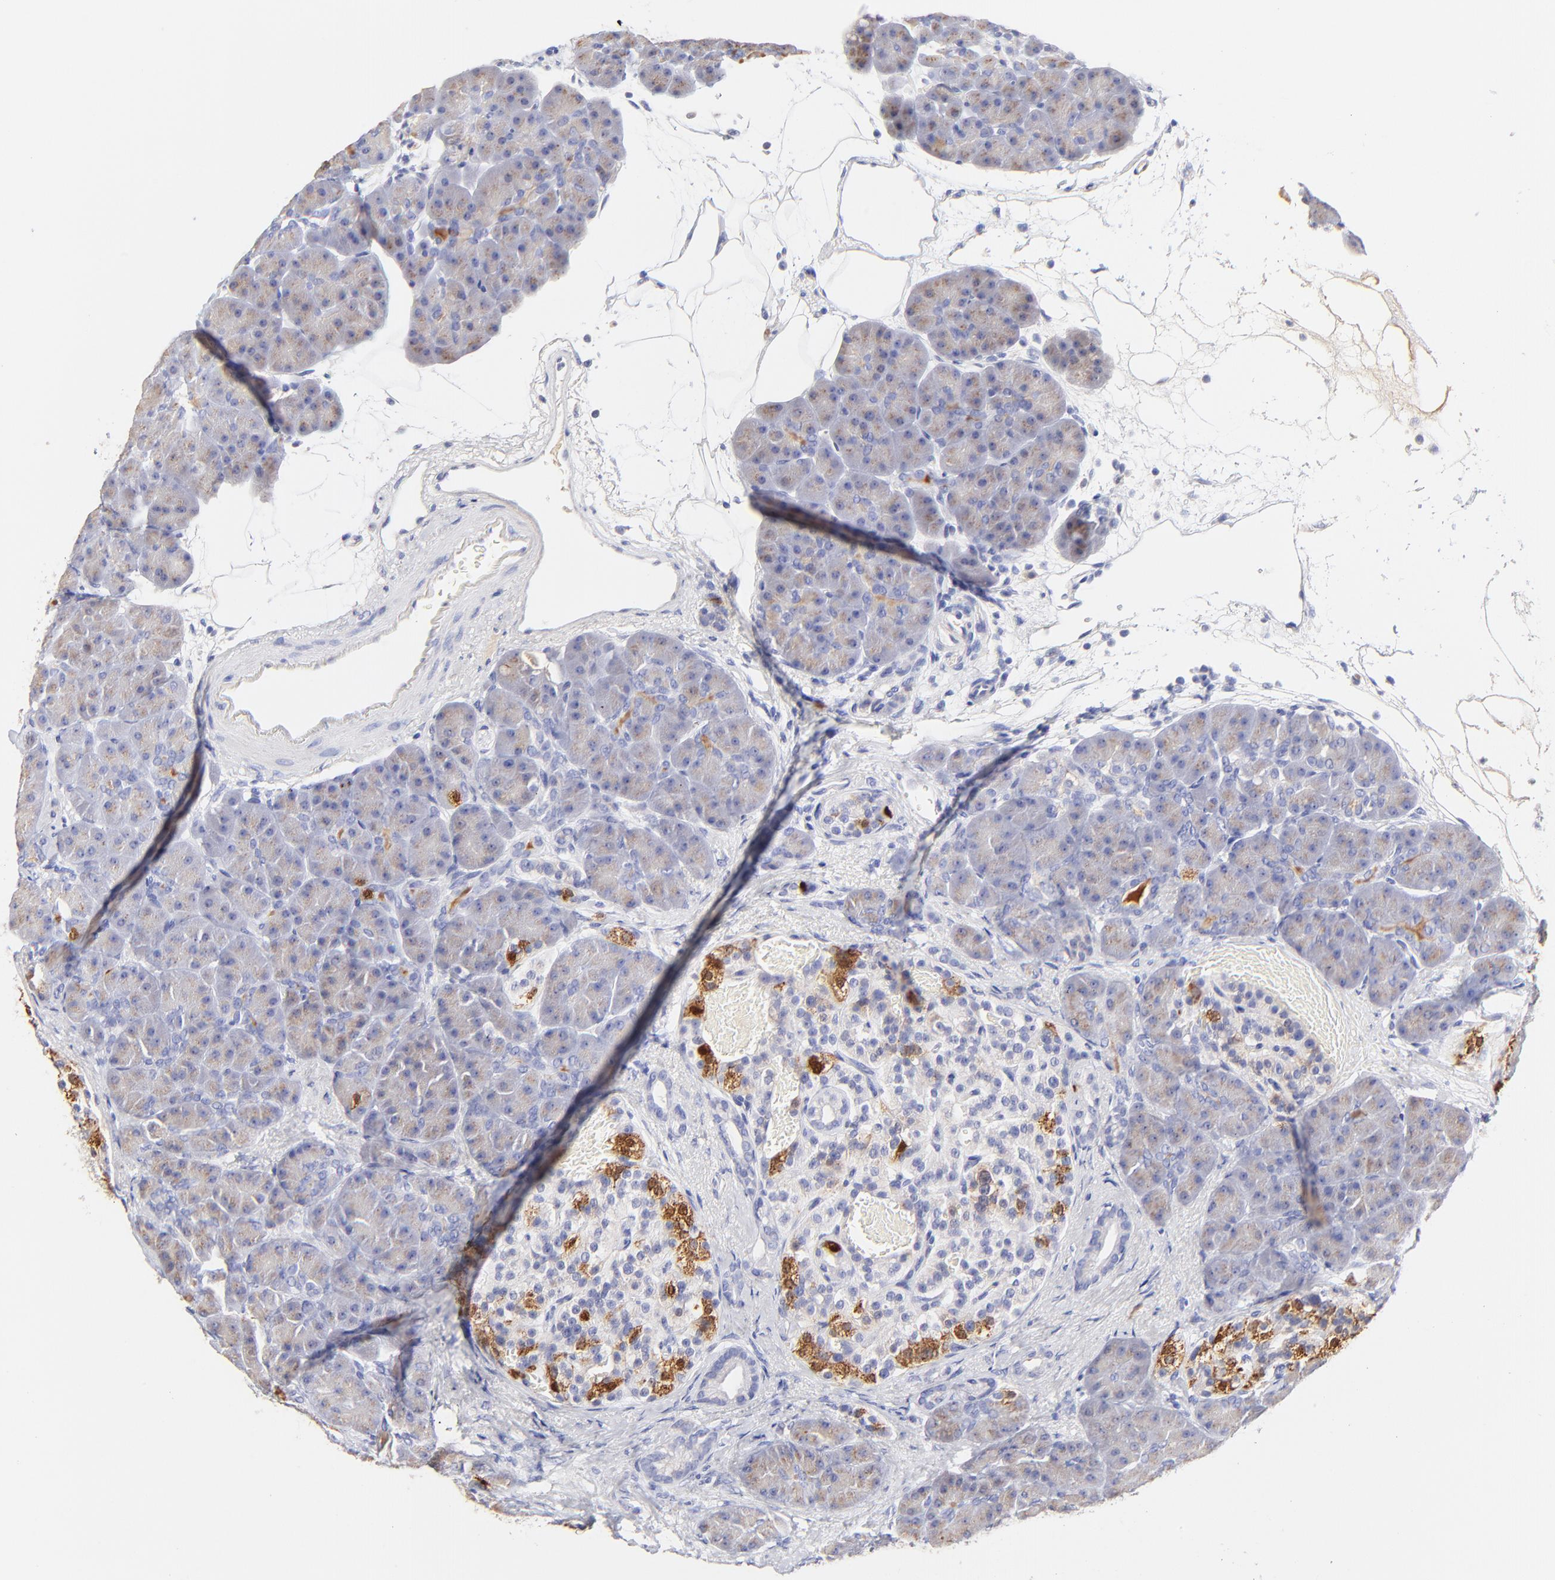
{"staining": {"intensity": "weak", "quantity": ">75%", "location": "cytoplasmic/membranous"}, "tissue": "pancreas", "cell_type": "Exocrine glandular cells", "image_type": "normal", "snomed": [{"axis": "morphology", "description": "Normal tissue, NOS"}, {"axis": "topography", "description": "Pancreas"}], "caption": "Protein expression analysis of unremarkable human pancreas reveals weak cytoplasmic/membranous expression in about >75% of exocrine glandular cells.", "gene": "ASB9", "patient": {"sex": "male", "age": 66}}